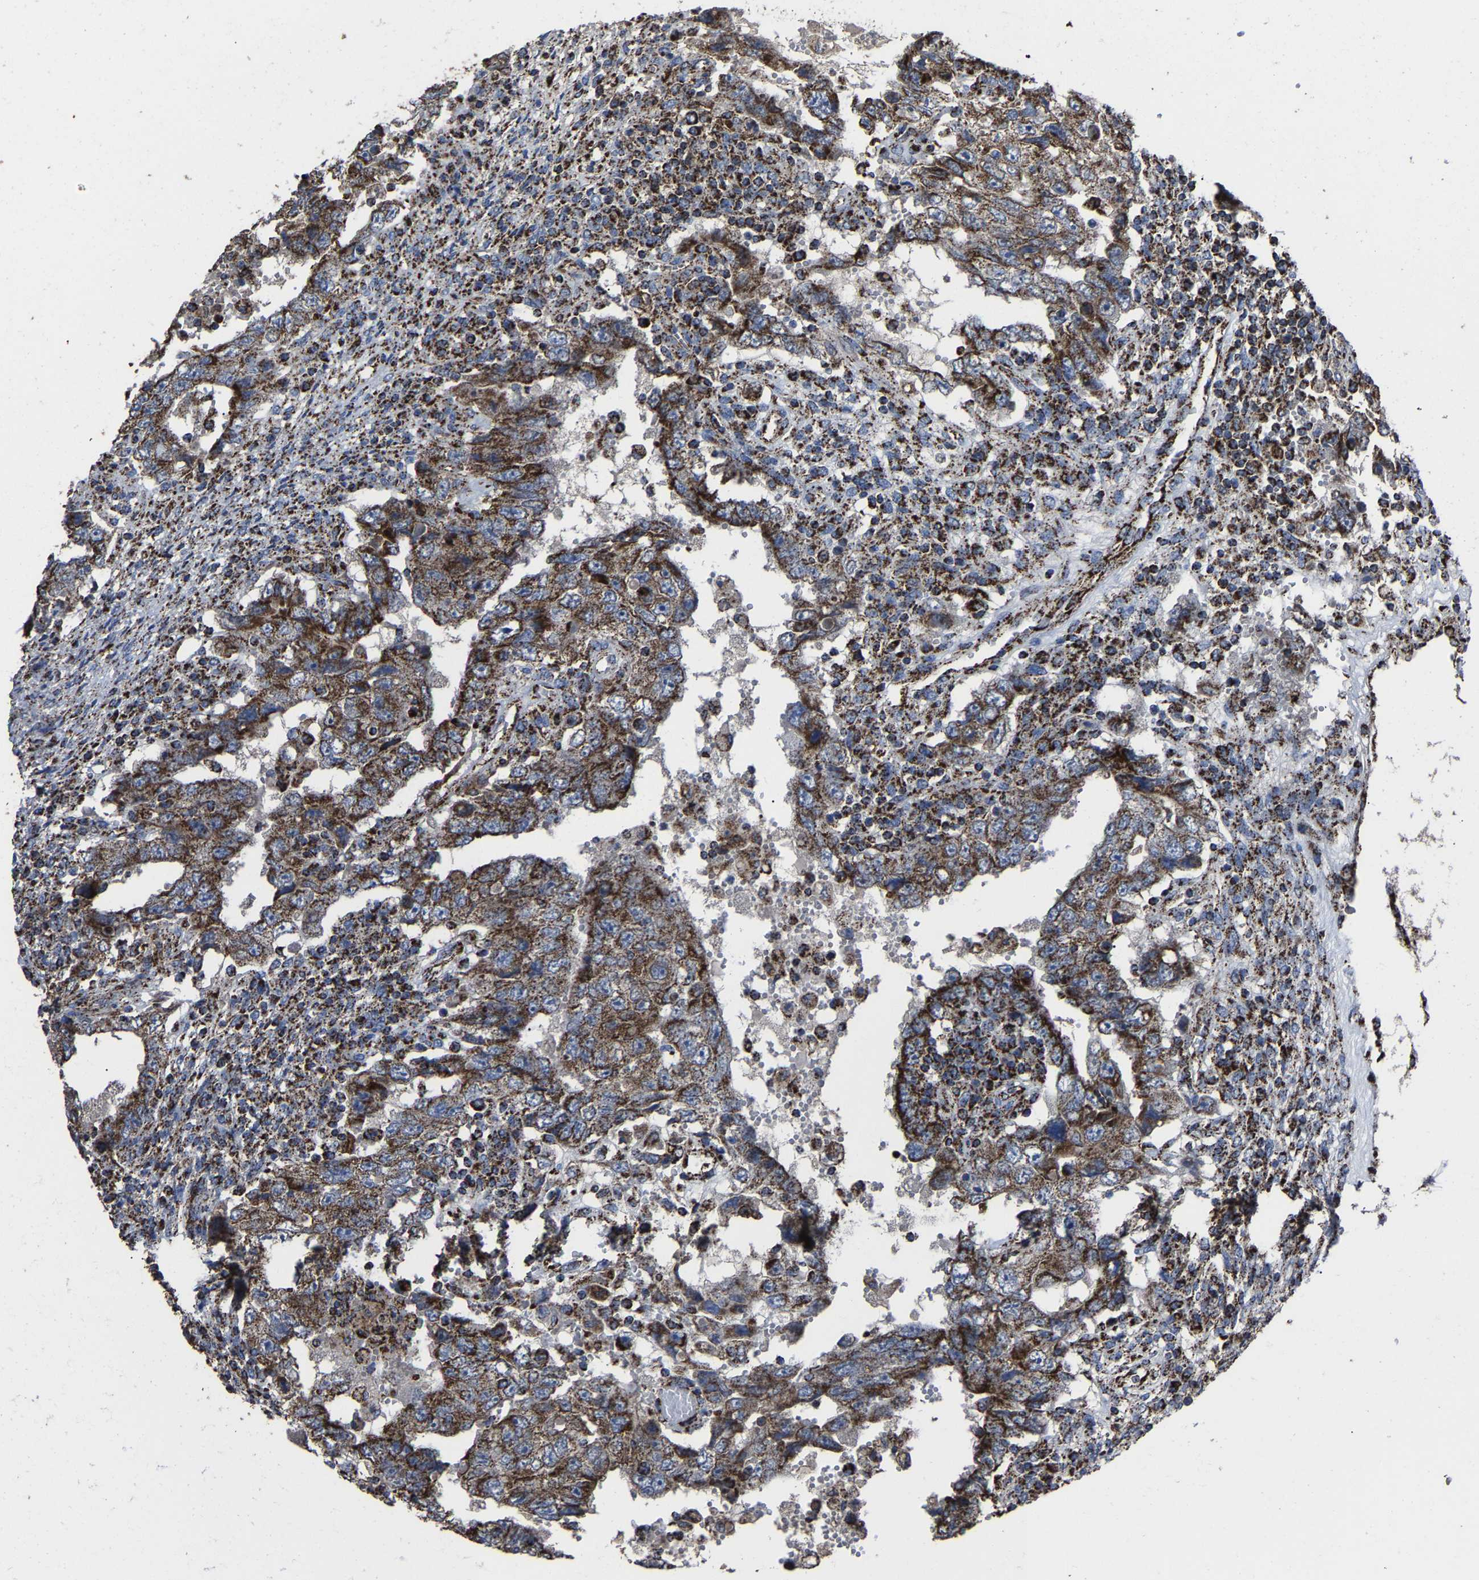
{"staining": {"intensity": "strong", "quantity": ">75%", "location": "cytoplasmic/membranous"}, "tissue": "testis cancer", "cell_type": "Tumor cells", "image_type": "cancer", "snomed": [{"axis": "morphology", "description": "Carcinoma, Embryonal, NOS"}, {"axis": "topography", "description": "Testis"}], "caption": "Embryonal carcinoma (testis) stained with IHC reveals strong cytoplasmic/membranous staining in approximately >75% of tumor cells. The staining was performed using DAB to visualize the protein expression in brown, while the nuclei were stained in blue with hematoxylin (Magnification: 20x).", "gene": "NDUFV3", "patient": {"sex": "male", "age": 26}}